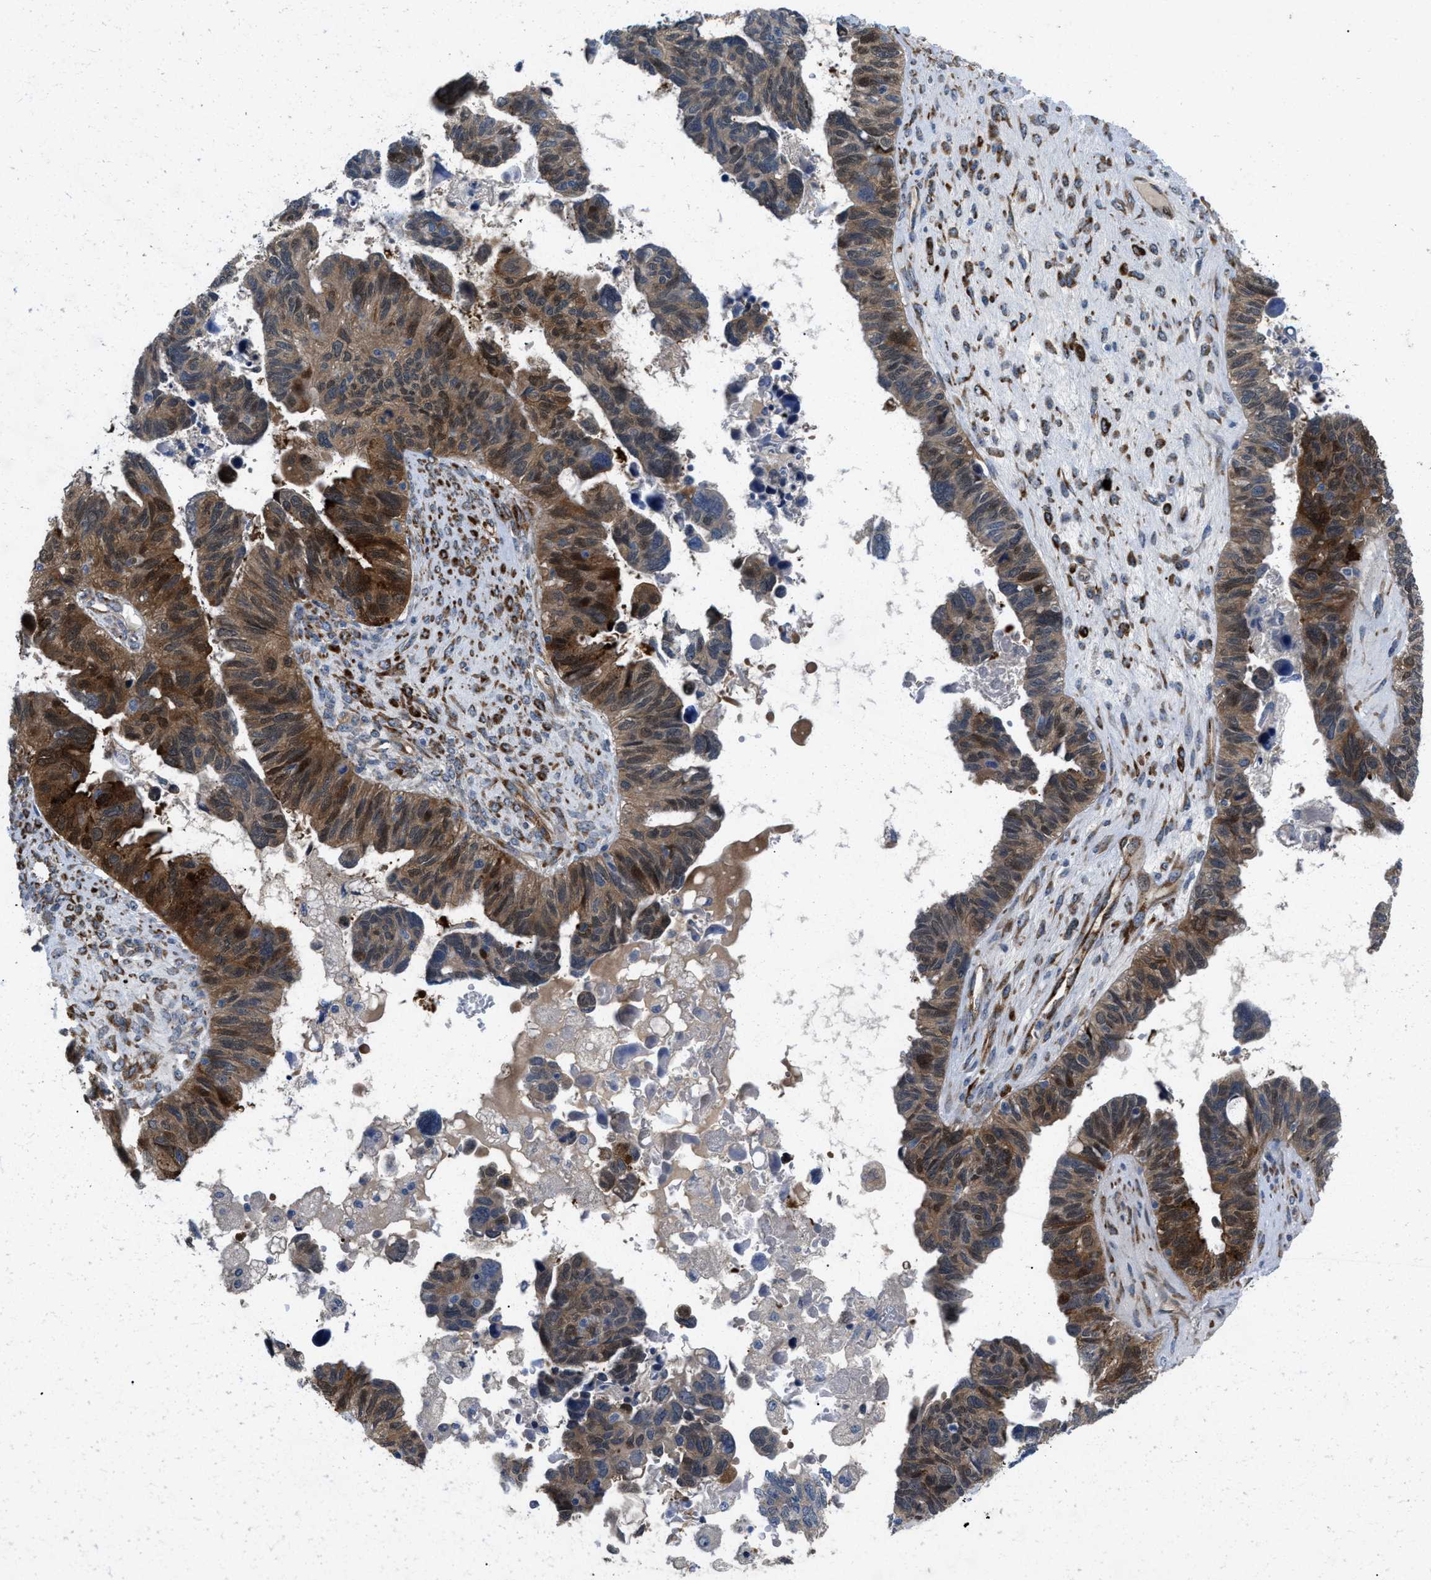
{"staining": {"intensity": "strong", "quantity": ">75%", "location": "cytoplasmic/membranous,nuclear"}, "tissue": "ovarian cancer", "cell_type": "Tumor cells", "image_type": "cancer", "snomed": [{"axis": "morphology", "description": "Cystadenocarcinoma, serous, NOS"}, {"axis": "topography", "description": "Ovary"}], "caption": "Tumor cells show high levels of strong cytoplasmic/membranous and nuclear expression in about >75% of cells in human ovarian serous cystadenocarcinoma.", "gene": "HSPA12B", "patient": {"sex": "female", "age": 79}}